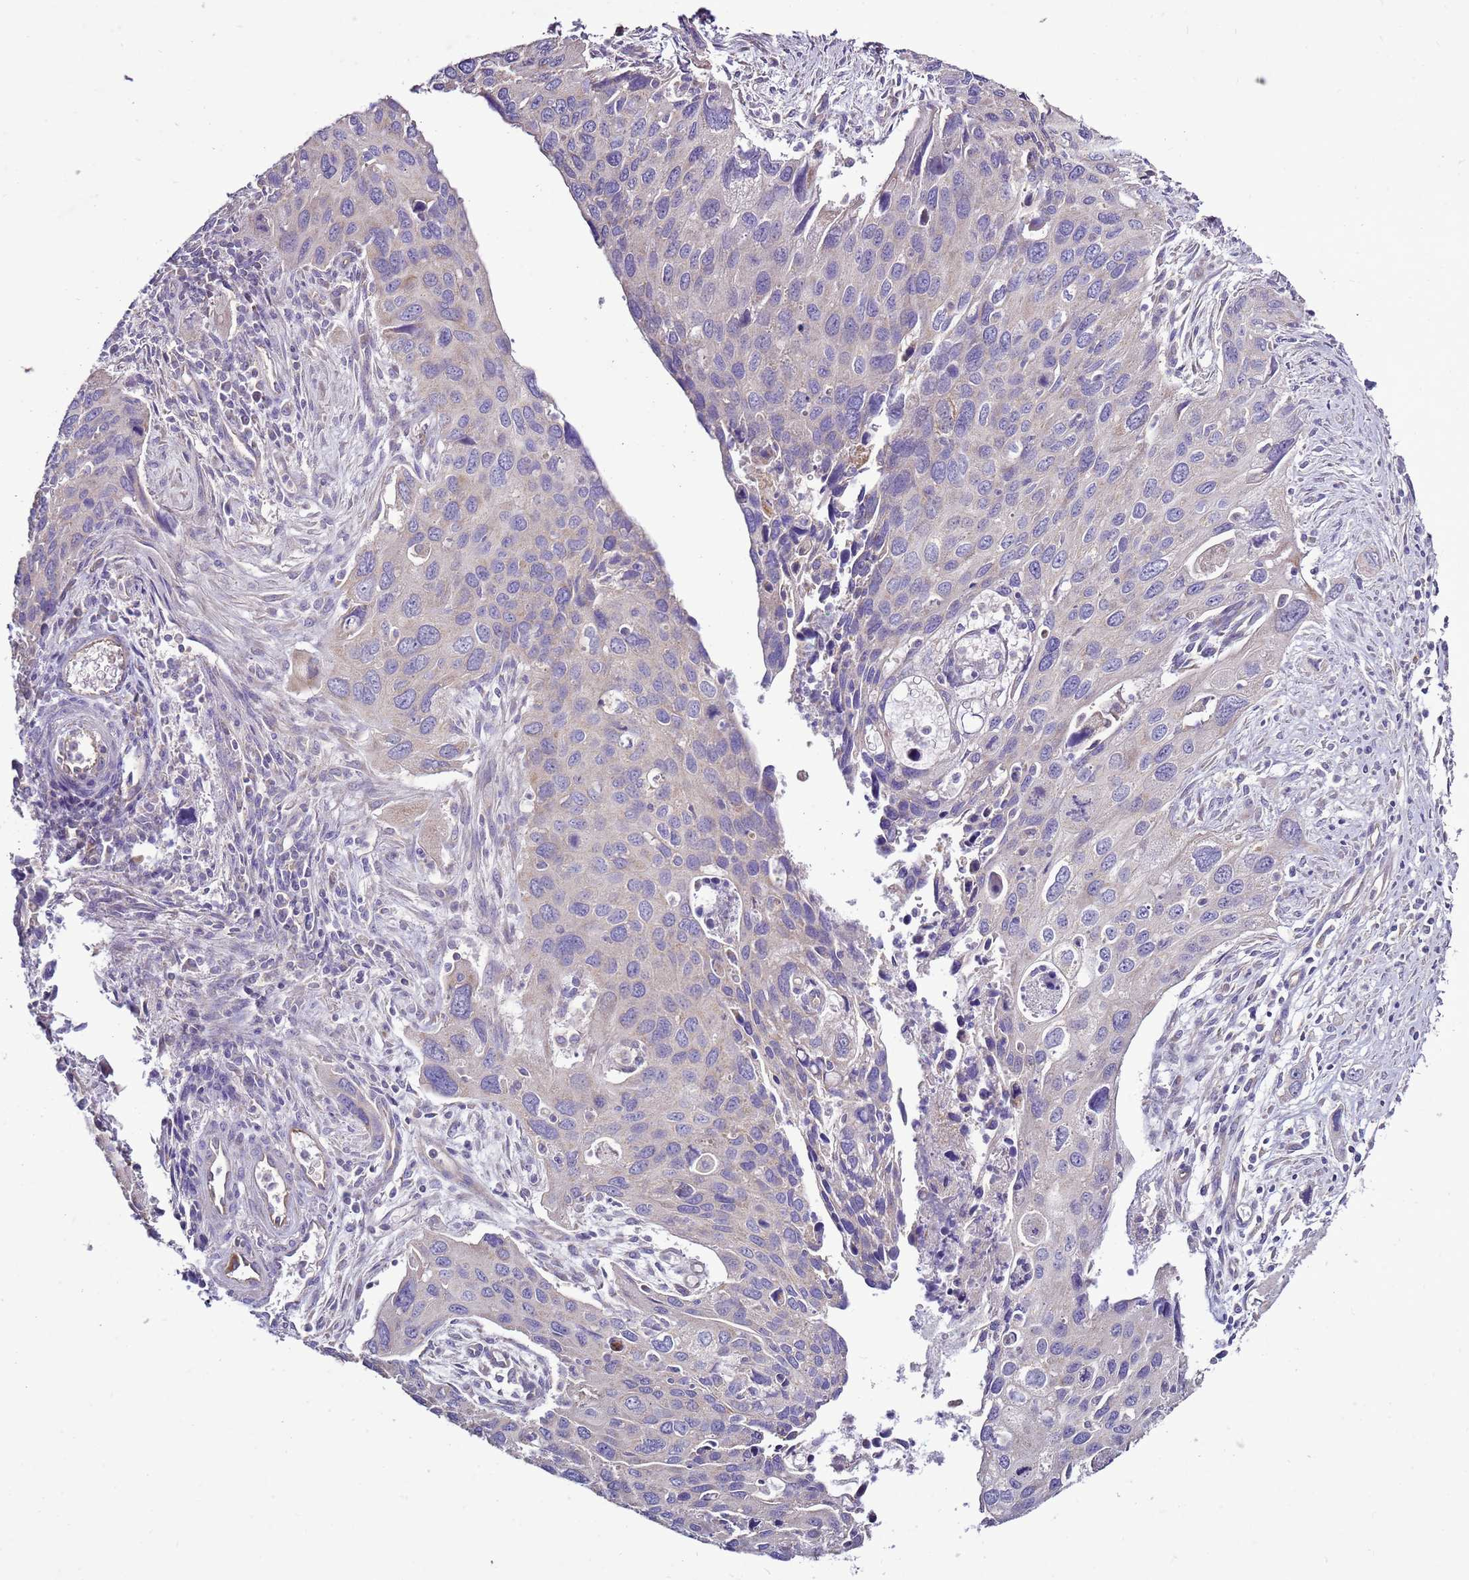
{"staining": {"intensity": "negative", "quantity": "none", "location": "none"}, "tissue": "cervical cancer", "cell_type": "Tumor cells", "image_type": "cancer", "snomed": [{"axis": "morphology", "description": "Squamous cell carcinoma, NOS"}, {"axis": "topography", "description": "Cervix"}], "caption": "Tumor cells show no significant positivity in squamous cell carcinoma (cervical).", "gene": "TRAPPC4", "patient": {"sex": "female", "age": 55}}